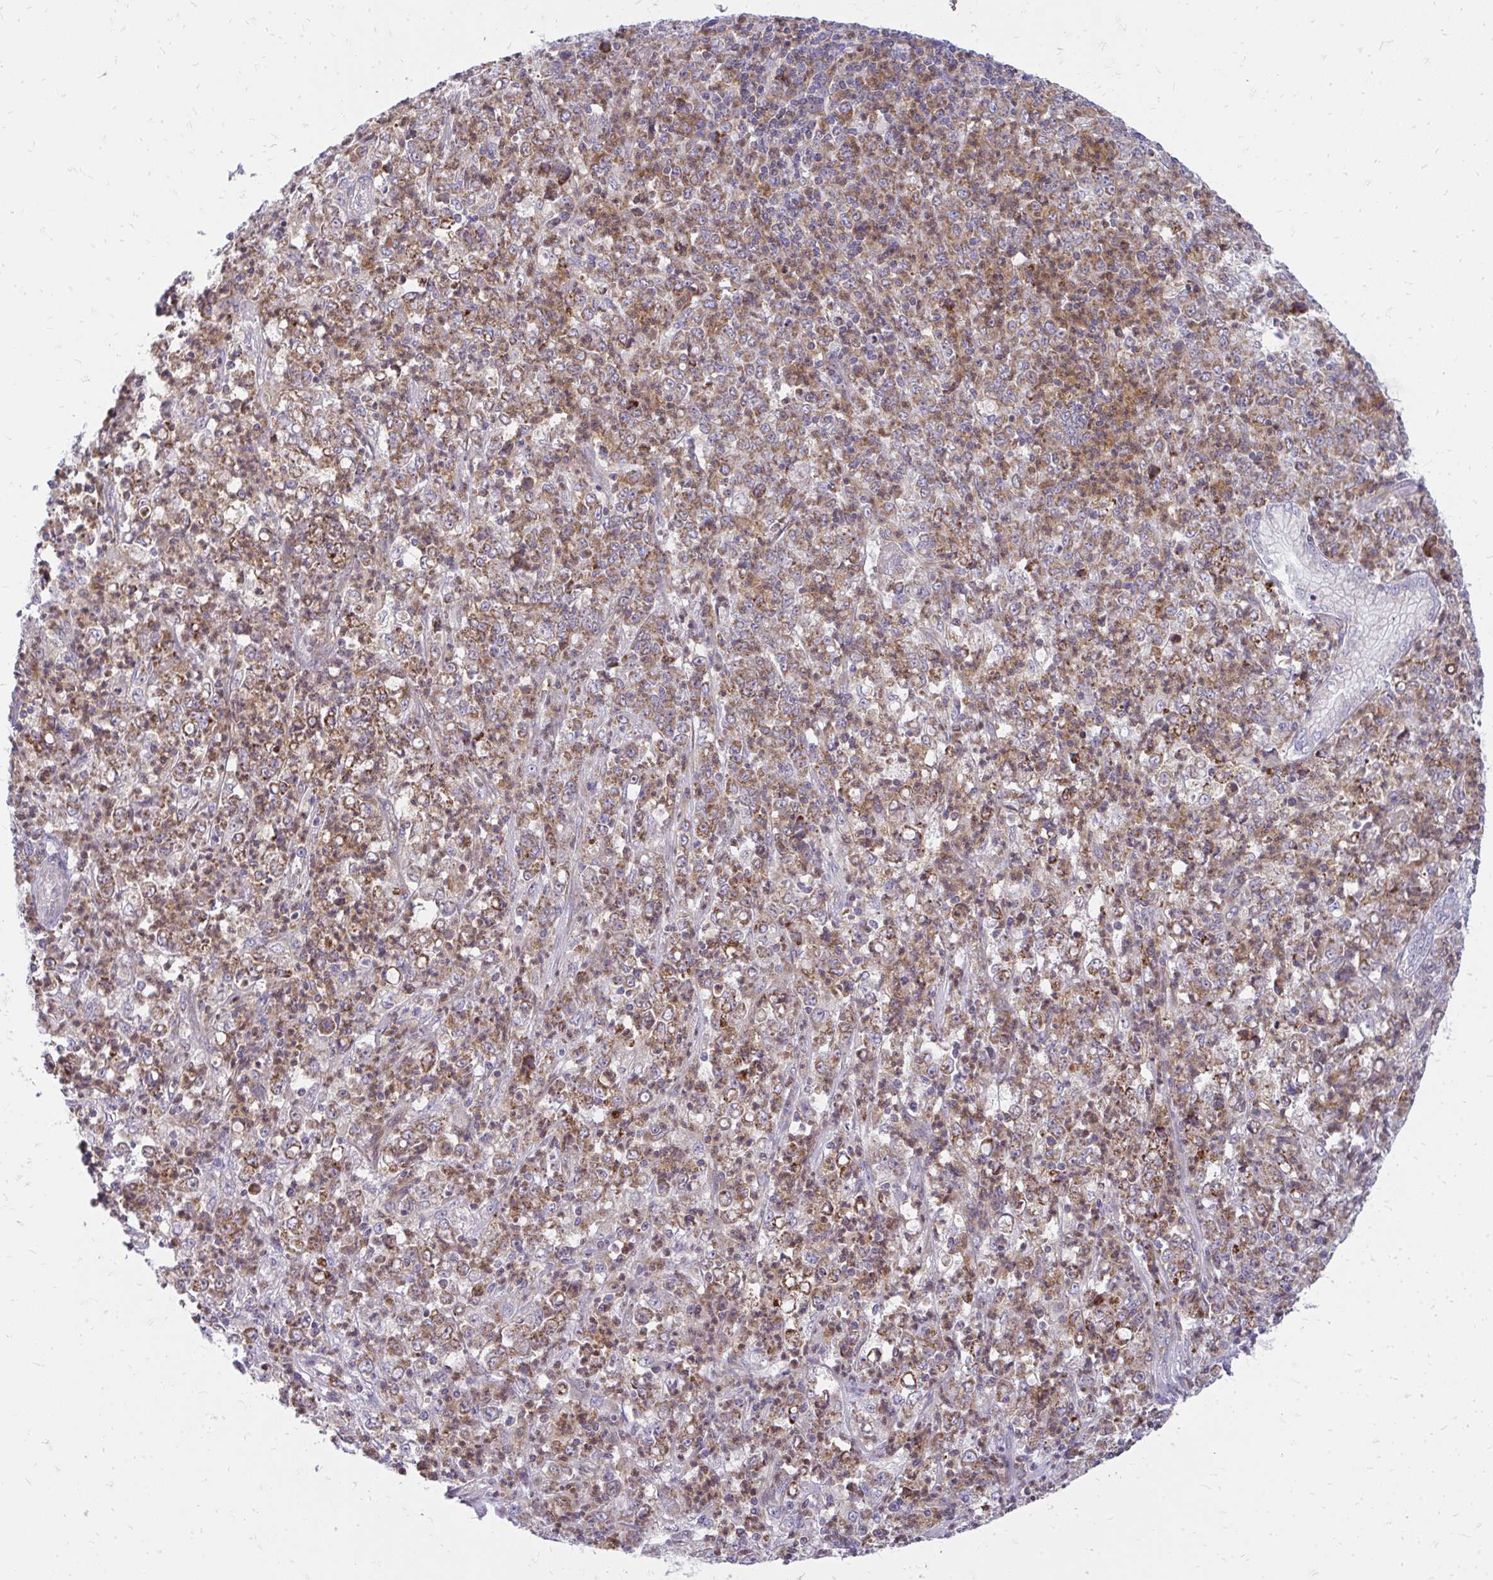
{"staining": {"intensity": "moderate", "quantity": "<25%", "location": "cytoplasmic/membranous"}, "tissue": "stomach cancer", "cell_type": "Tumor cells", "image_type": "cancer", "snomed": [{"axis": "morphology", "description": "Adenocarcinoma, NOS"}, {"axis": "topography", "description": "Stomach, lower"}], "caption": "The micrograph demonstrates a brown stain indicating the presence of a protein in the cytoplasmic/membranous of tumor cells in adenocarcinoma (stomach).", "gene": "ASAP1", "patient": {"sex": "female", "age": 71}}